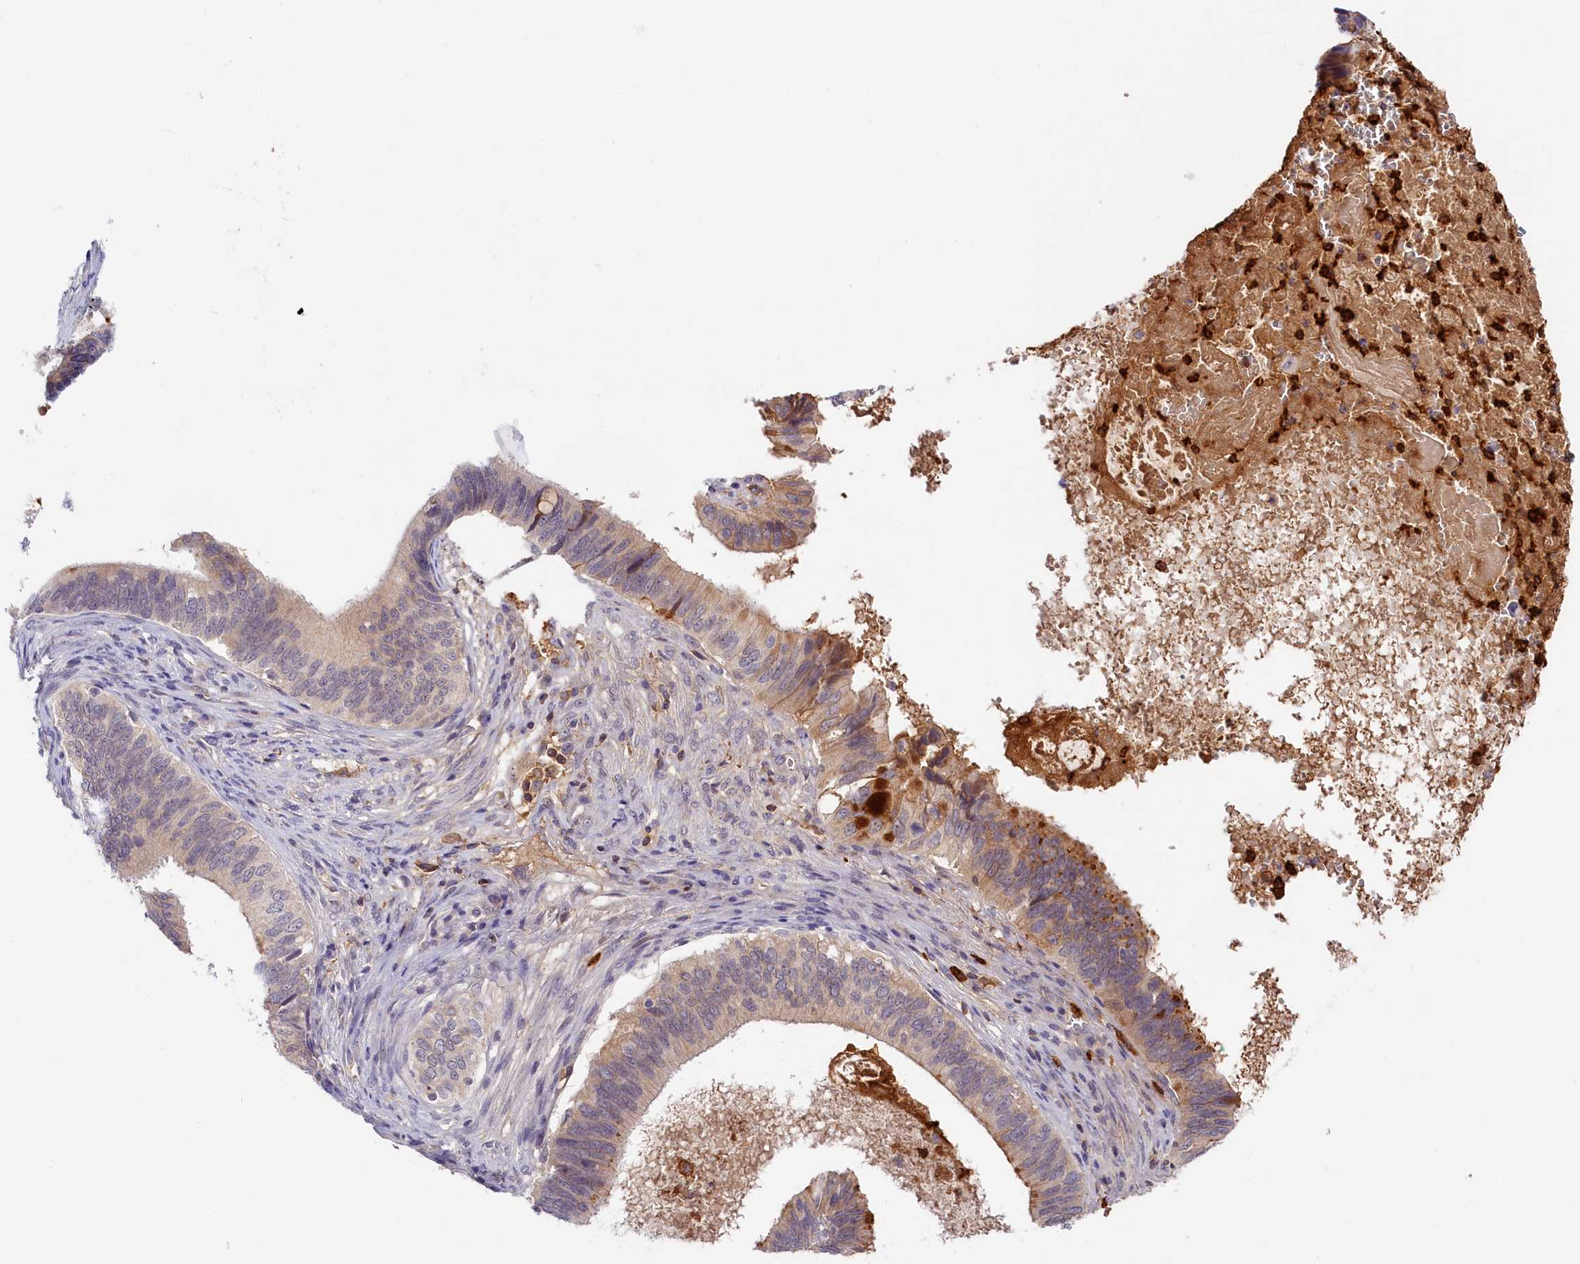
{"staining": {"intensity": "strong", "quantity": "<25%", "location": "cytoplasmic/membranous"}, "tissue": "cervical cancer", "cell_type": "Tumor cells", "image_type": "cancer", "snomed": [{"axis": "morphology", "description": "Adenocarcinoma, NOS"}, {"axis": "topography", "description": "Cervix"}], "caption": "Cervical cancer (adenocarcinoma) was stained to show a protein in brown. There is medium levels of strong cytoplasmic/membranous positivity in about <25% of tumor cells. (DAB (3,3'-diaminobenzidine) = brown stain, brightfield microscopy at high magnification).", "gene": "ADGRD1", "patient": {"sex": "female", "age": 42}}